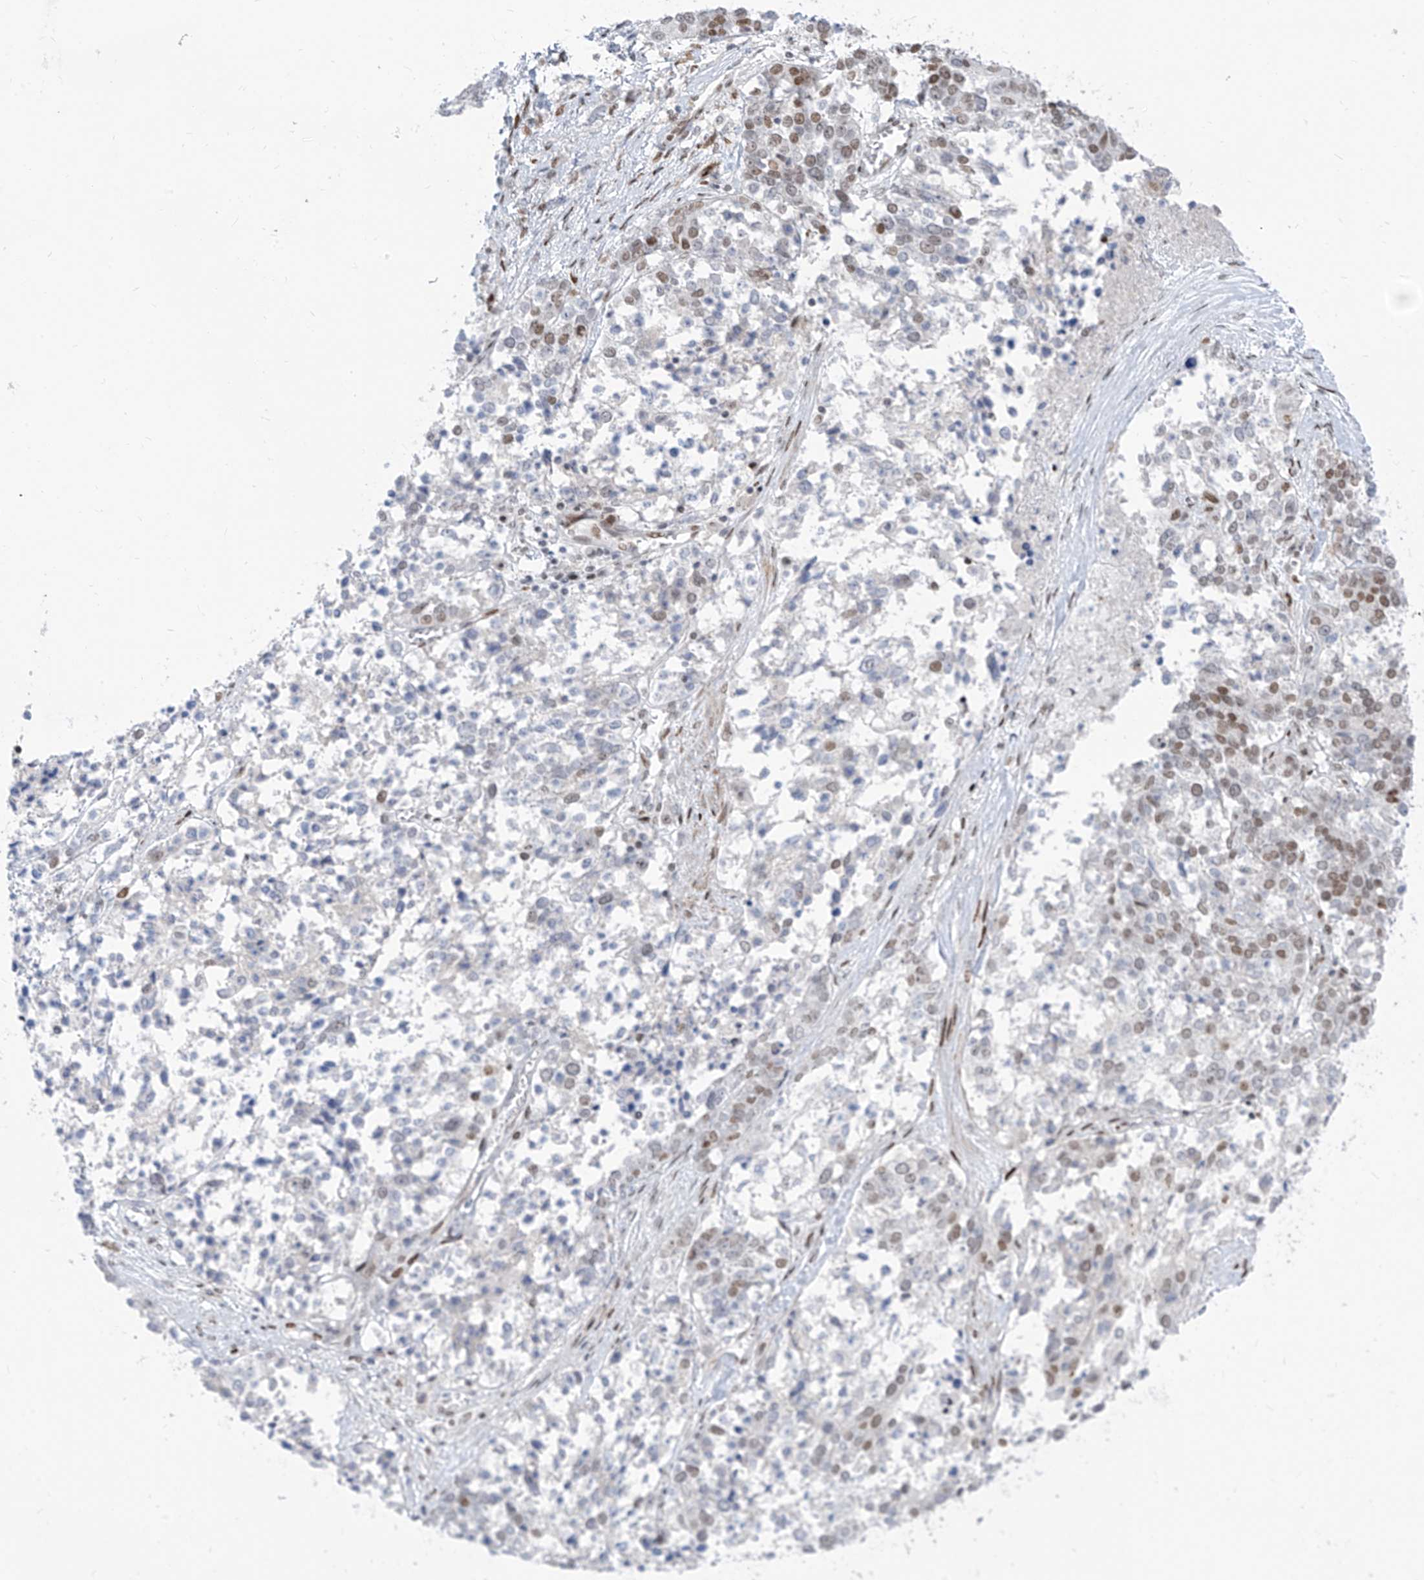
{"staining": {"intensity": "moderate", "quantity": "<25%", "location": "nuclear"}, "tissue": "ovarian cancer", "cell_type": "Tumor cells", "image_type": "cancer", "snomed": [{"axis": "morphology", "description": "Cystadenocarcinoma, serous, NOS"}, {"axis": "topography", "description": "Ovary"}], "caption": "Serous cystadenocarcinoma (ovarian) stained for a protein (brown) displays moderate nuclear positive expression in about <25% of tumor cells.", "gene": "LIN9", "patient": {"sex": "female", "age": 44}}